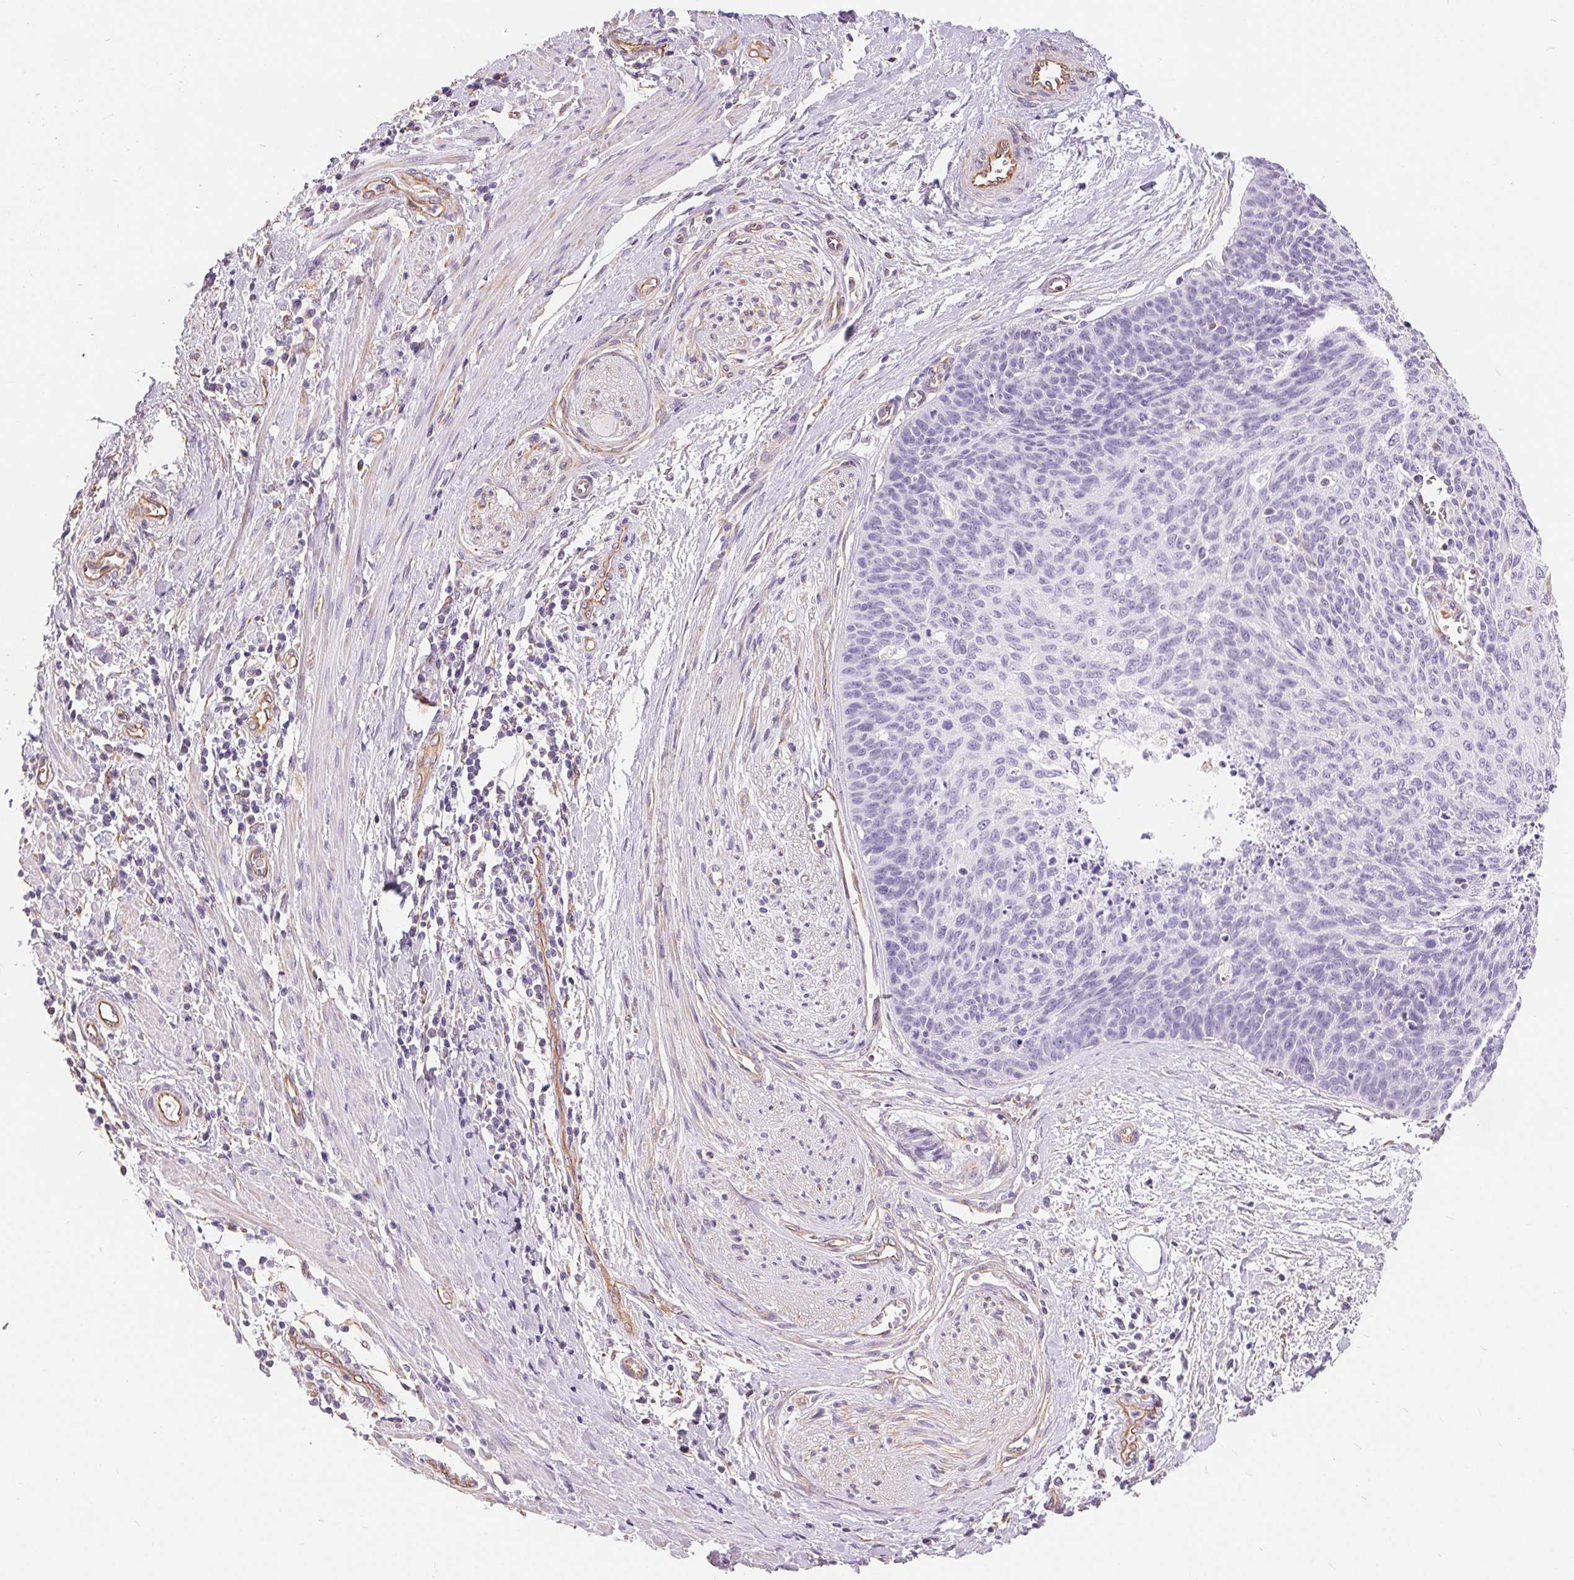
{"staining": {"intensity": "negative", "quantity": "none", "location": "none"}, "tissue": "cervical cancer", "cell_type": "Tumor cells", "image_type": "cancer", "snomed": [{"axis": "morphology", "description": "Squamous cell carcinoma, NOS"}, {"axis": "topography", "description": "Cervix"}], "caption": "A photomicrograph of cervical squamous cell carcinoma stained for a protein displays no brown staining in tumor cells. The staining was performed using DAB (3,3'-diaminobenzidine) to visualize the protein expression in brown, while the nuclei were stained in blue with hematoxylin (Magnification: 20x).", "gene": "GFAP", "patient": {"sex": "female", "age": 55}}